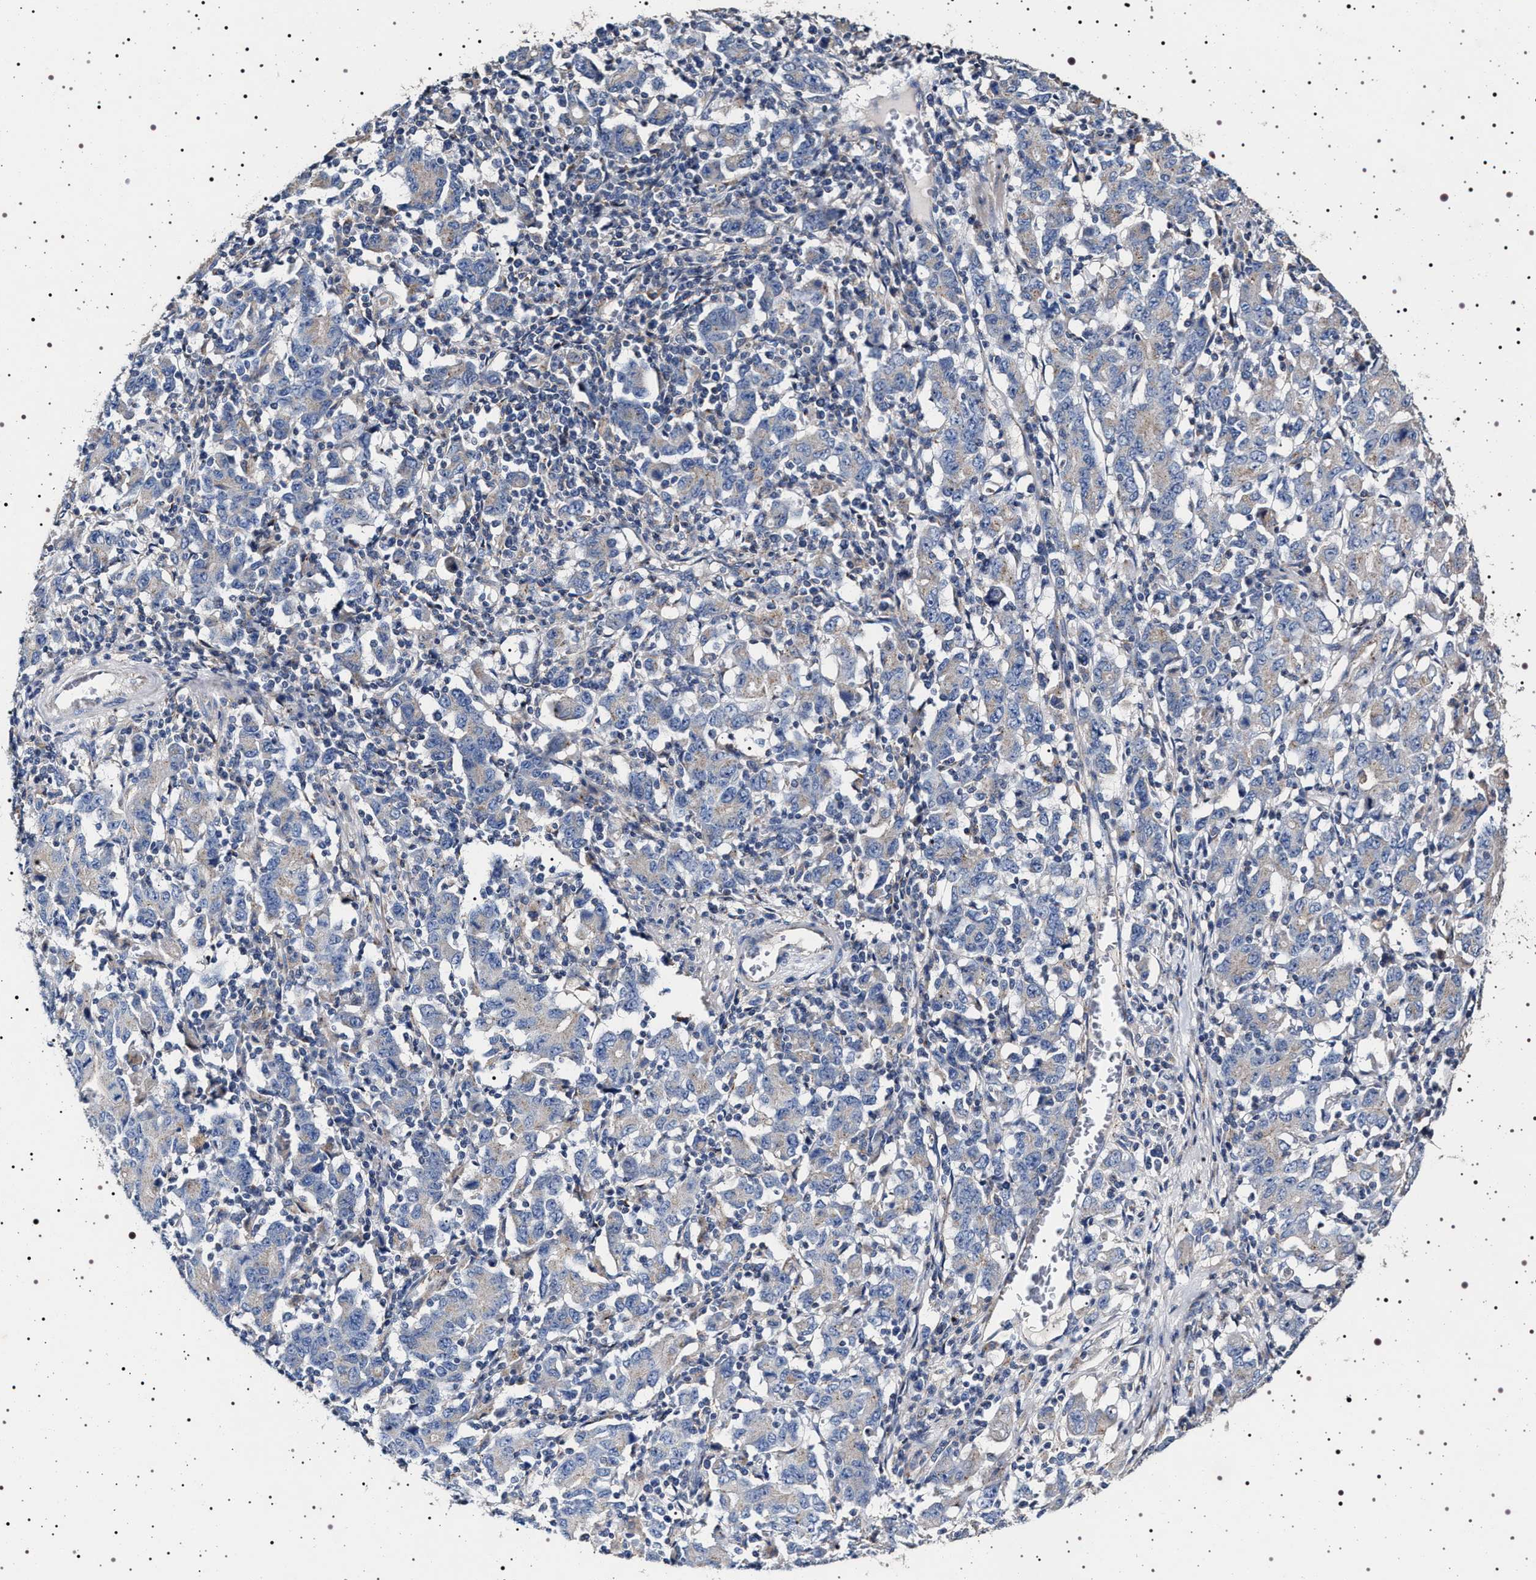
{"staining": {"intensity": "negative", "quantity": "none", "location": "none"}, "tissue": "stomach cancer", "cell_type": "Tumor cells", "image_type": "cancer", "snomed": [{"axis": "morphology", "description": "Adenocarcinoma, NOS"}, {"axis": "topography", "description": "Stomach, upper"}], "caption": "The histopathology image demonstrates no staining of tumor cells in stomach cancer.", "gene": "NAALADL2", "patient": {"sex": "male", "age": 69}}